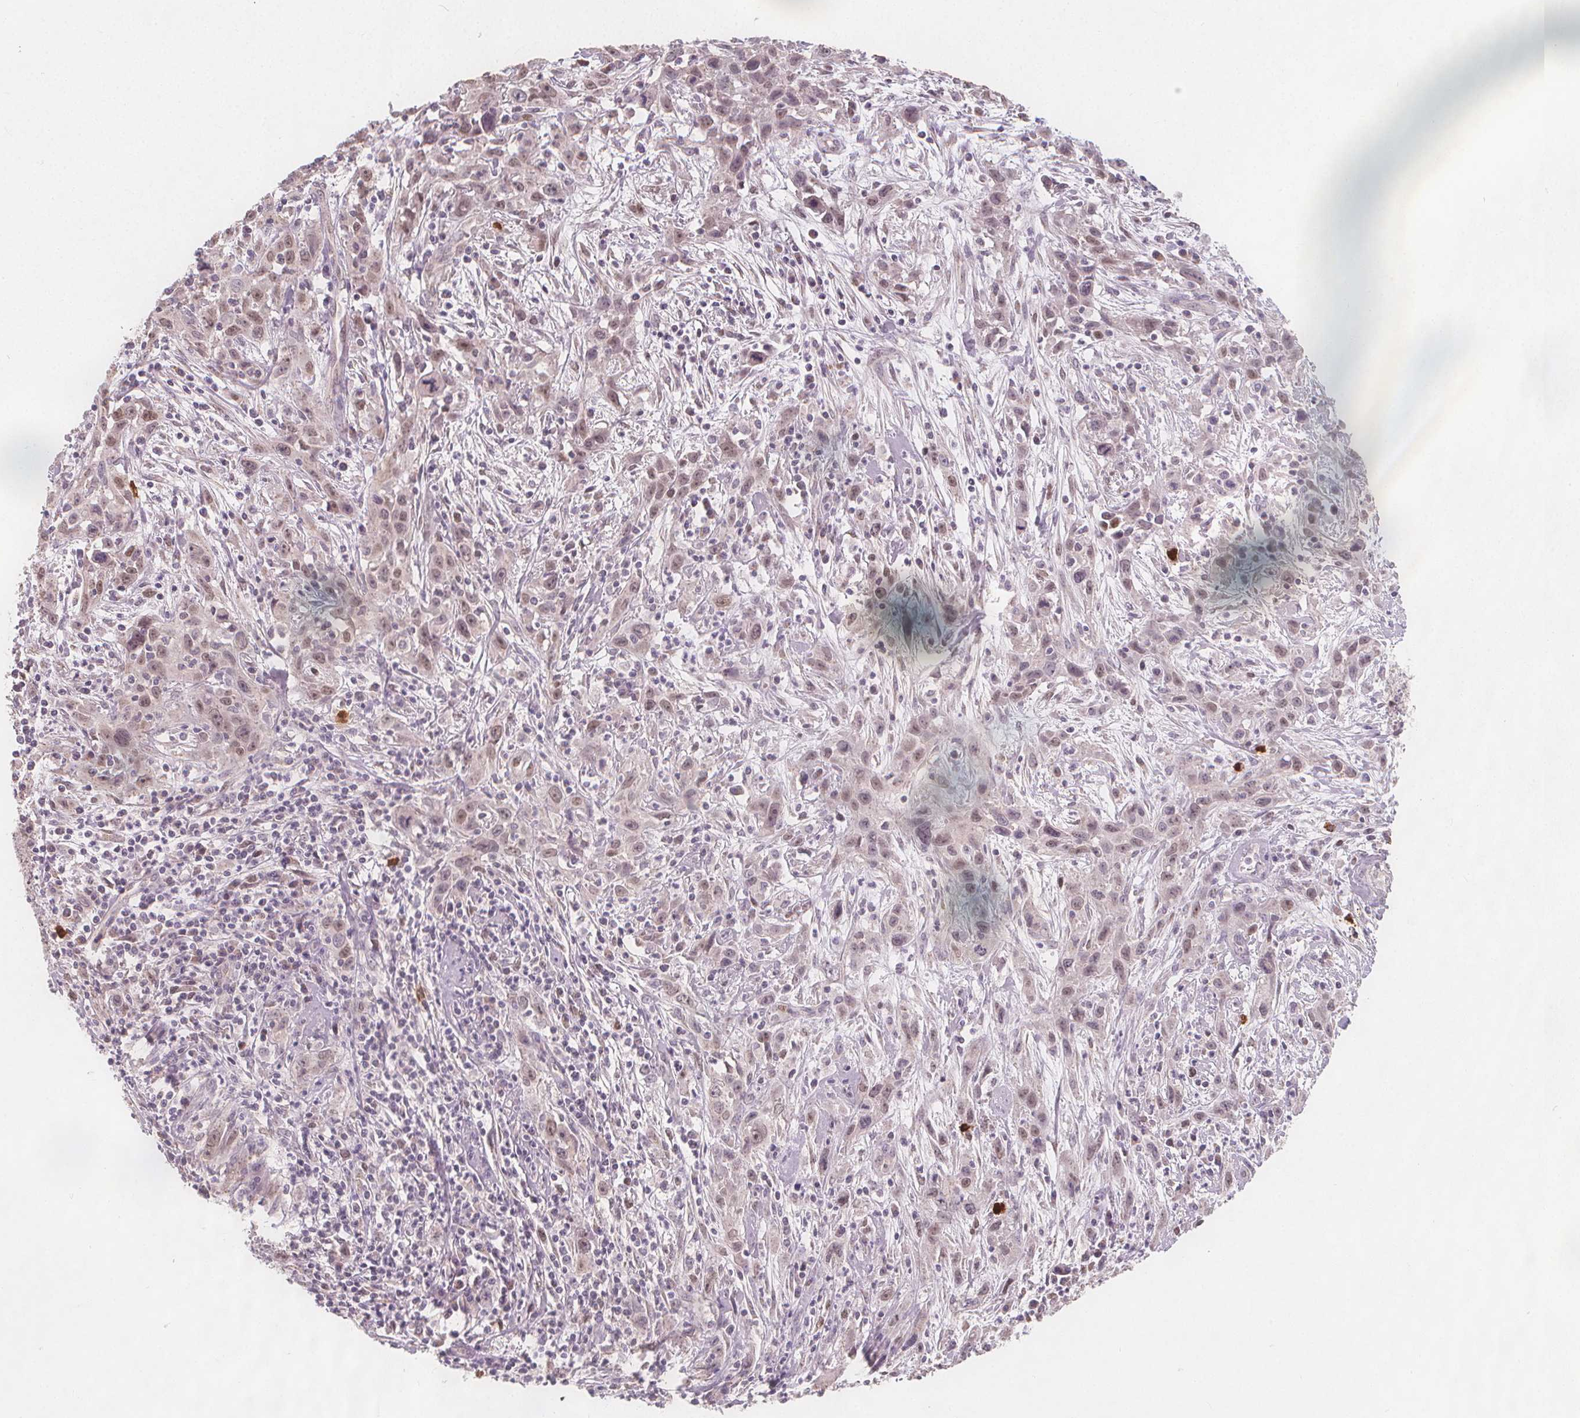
{"staining": {"intensity": "weak", "quantity": "<25%", "location": "nuclear"}, "tissue": "cervical cancer", "cell_type": "Tumor cells", "image_type": "cancer", "snomed": [{"axis": "morphology", "description": "Squamous cell carcinoma, NOS"}, {"axis": "topography", "description": "Cervix"}], "caption": "IHC micrograph of neoplastic tissue: cervical cancer stained with DAB demonstrates no significant protein expression in tumor cells.", "gene": "TIPIN", "patient": {"sex": "female", "age": 38}}